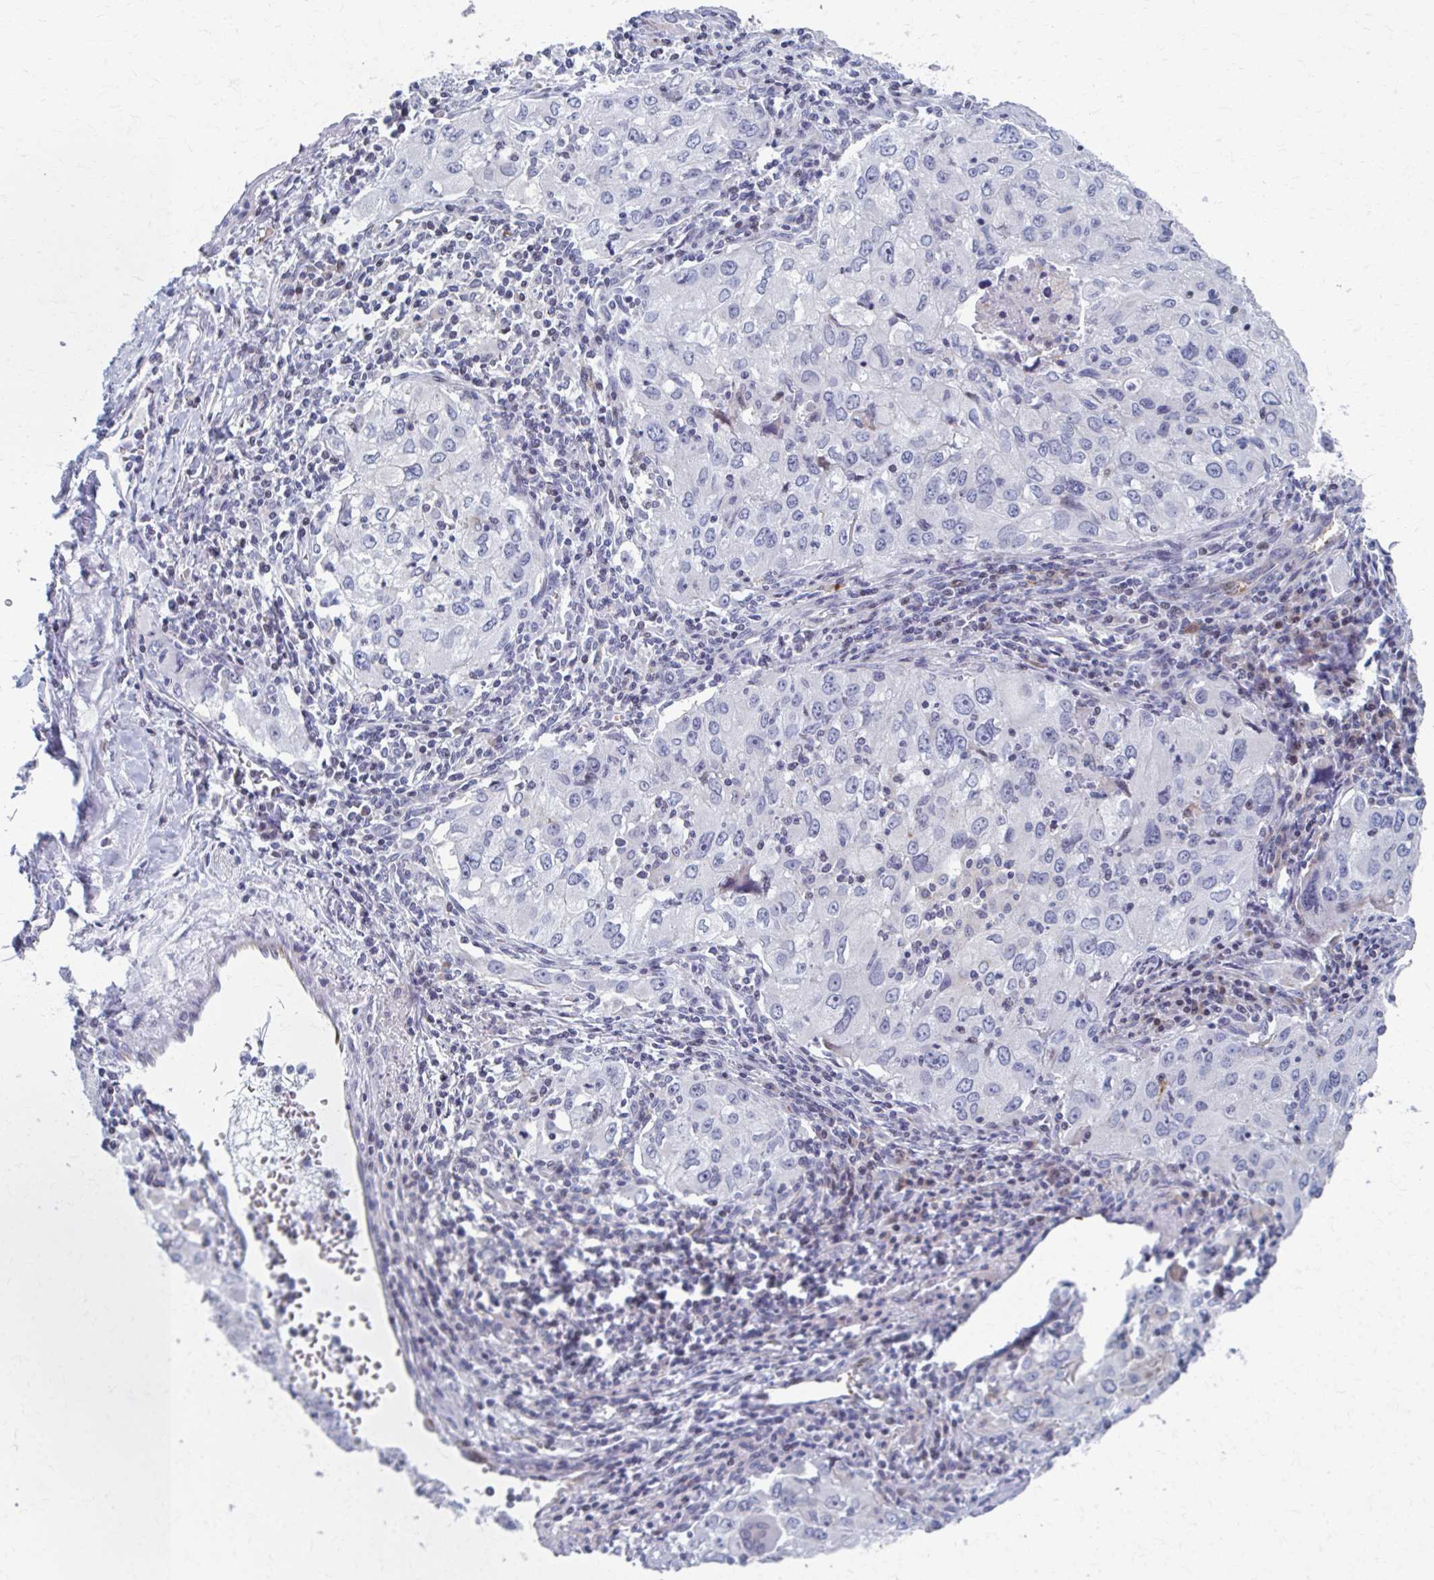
{"staining": {"intensity": "negative", "quantity": "none", "location": "none"}, "tissue": "lung cancer", "cell_type": "Tumor cells", "image_type": "cancer", "snomed": [{"axis": "morphology", "description": "Adenocarcinoma, NOS"}, {"axis": "morphology", "description": "Adenocarcinoma, metastatic, NOS"}, {"axis": "topography", "description": "Lymph node"}, {"axis": "topography", "description": "Lung"}], "caption": "The immunohistochemistry (IHC) image has no significant expression in tumor cells of lung adenocarcinoma tissue.", "gene": "ABHD16B", "patient": {"sex": "female", "age": 42}}